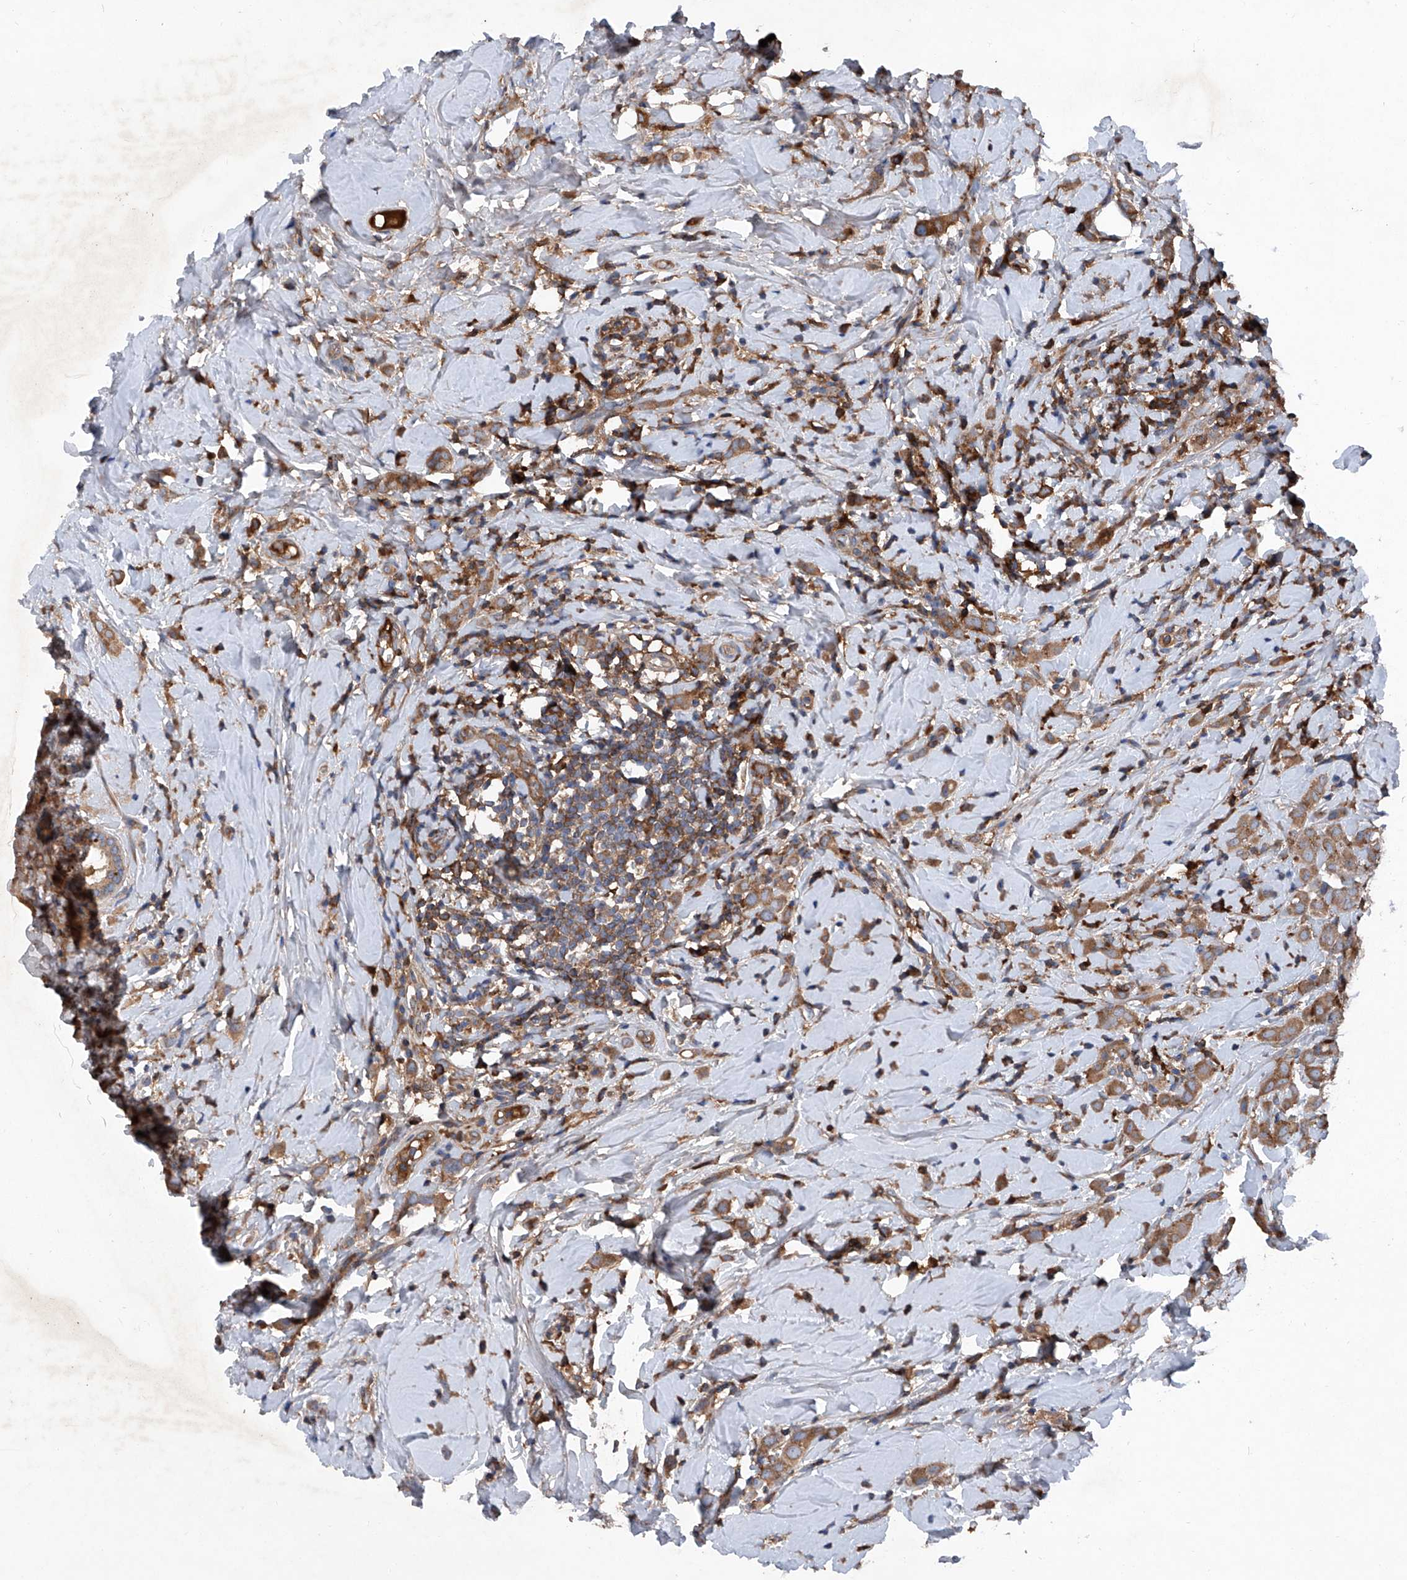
{"staining": {"intensity": "moderate", "quantity": ">75%", "location": "cytoplasmic/membranous"}, "tissue": "breast cancer", "cell_type": "Tumor cells", "image_type": "cancer", "snomed": [{"axis": "morphology", "description": "Lobular carcinoma"}, {"axis": "topography", "description": "Breast"}], "caption": "Immunohistochemical staining of breast lobular carcinoma reveals medium levels of moderate cytoplasmic/membranous protein staining in about >75% of tumor cells.", "gene": "ASCC3", "patient": {"sex": "female", "age": 47}}